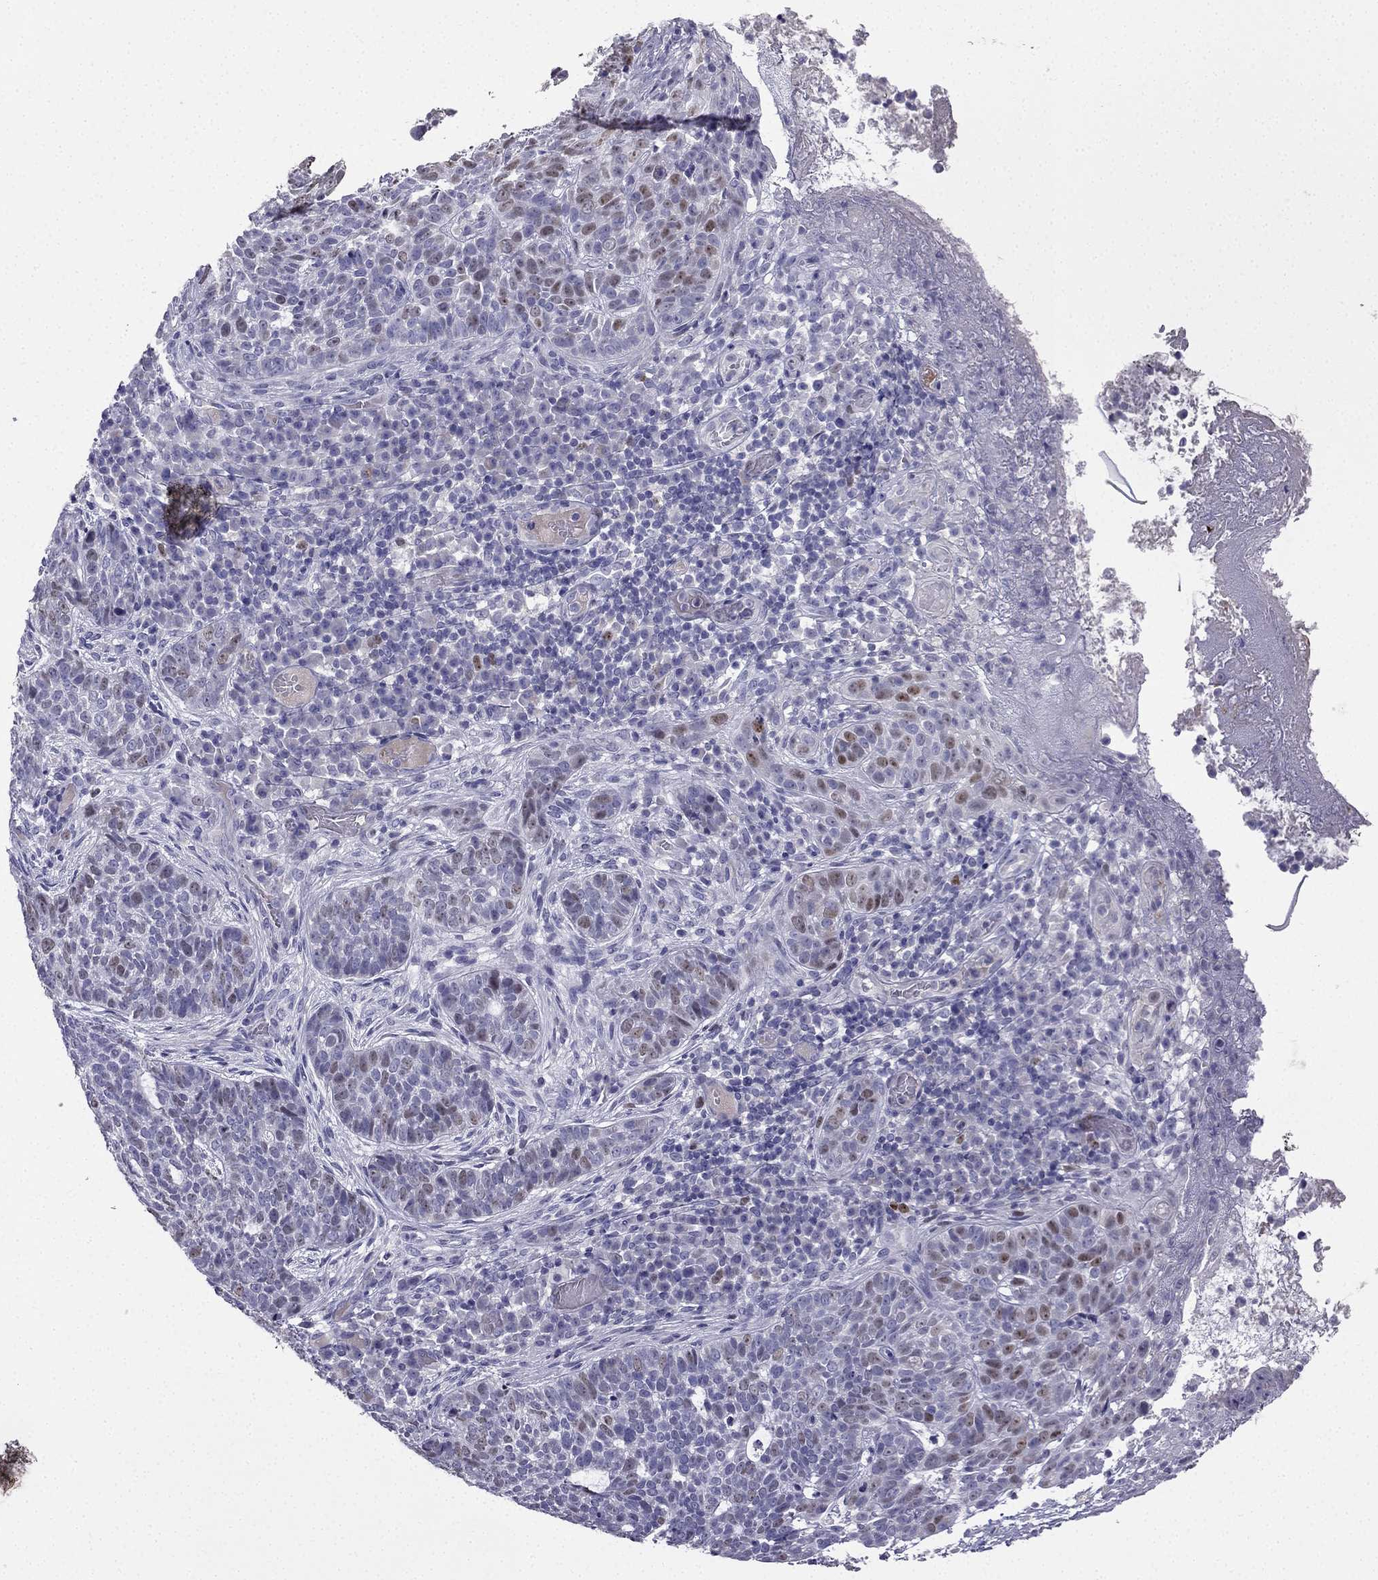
{"staining": {"intensity": "moderate", "quantity": "<25%", "location": "nuclear"}, "tissue": "skin cancer", "cell_type": "Tumor cells", "image_type": "cancer", "snomed": [{"axis": "morphology", "description": "Basal cell carcinoma"}, {"axis": "topography", "description": "Skin"}], "caption": "Protein staining by immunohistochemistry (IHC) displays moderate nuclear positivity in approximately <25% of tumor cells in basal cell carcinoma (skin).", "gene": "UHRF1", "patient": {"sex": "female", "age": 69}}